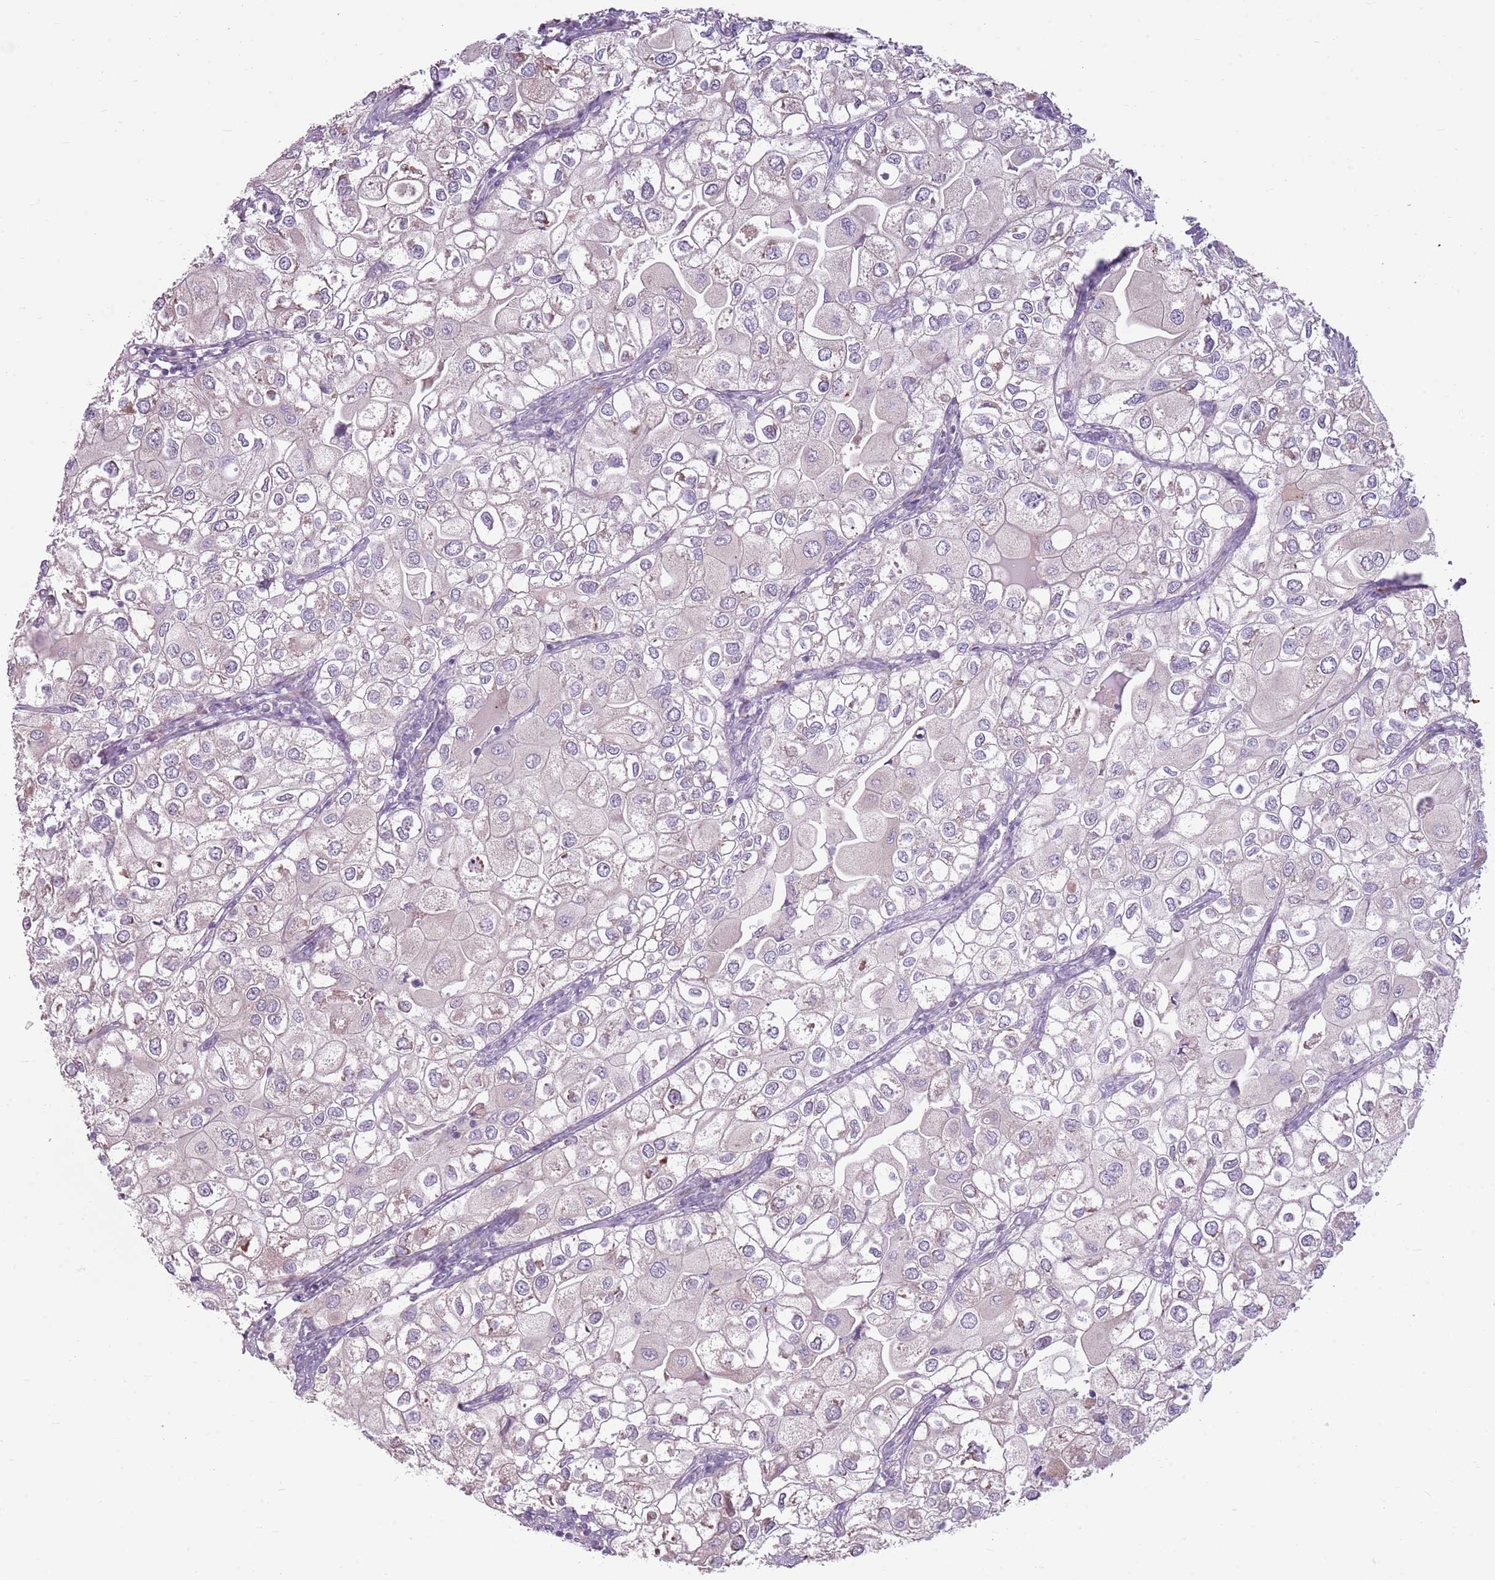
{"staining": {"intensity": "negative", "quantity": "none", "location": "none"}, "tissue": "urothelial cancer", "cell_type": "Tumor cells", "image_type": "cancer", "snomed": [{"axis": "morphology", "description": "Urothelial carcinoma, High grade"}, {"axis": "topography", "description": "Urinary bladder"}], "caption": "Image shows no significant protein staining in tumor cells of urothelial carcinoma (high-grade).", "gene": "HSPA14", "patient": {"sex": "male", "age": 64}}